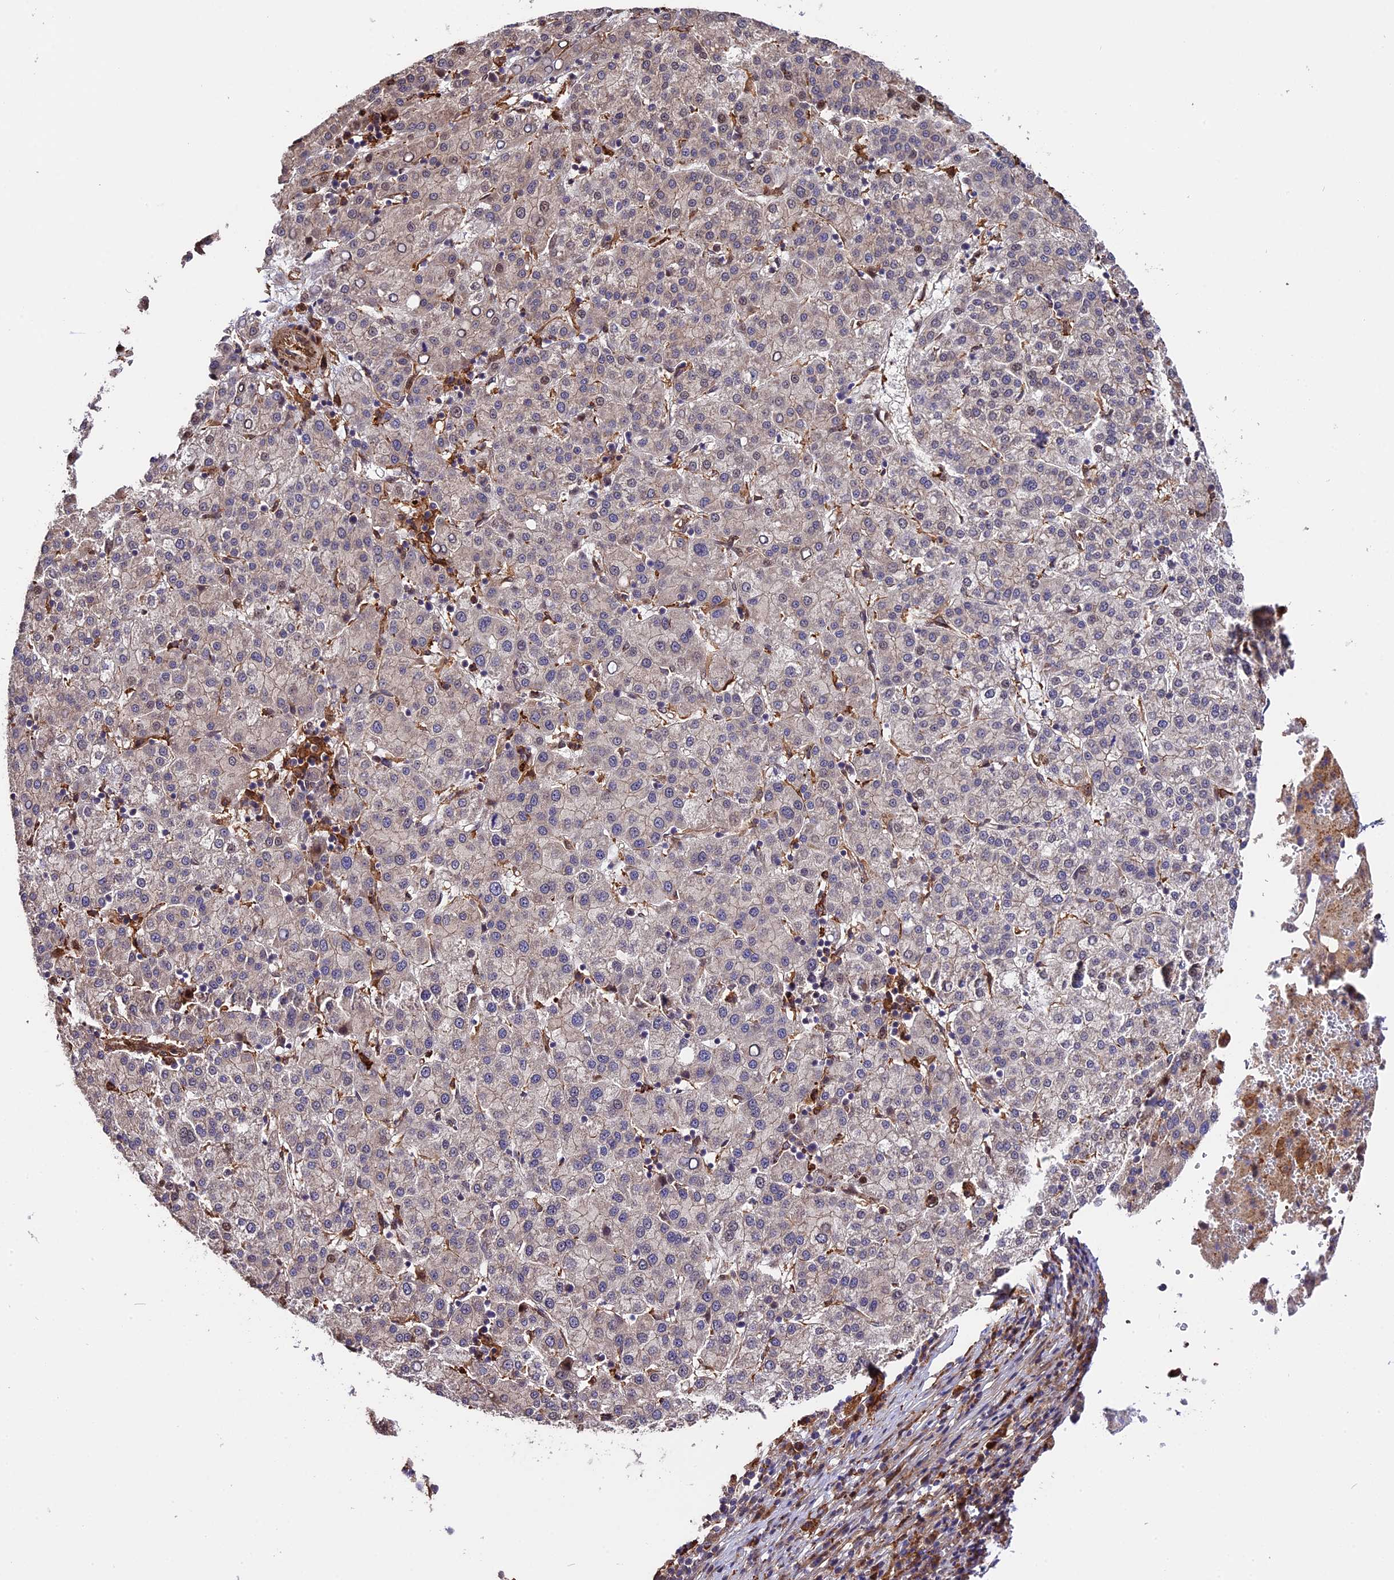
{"staining": {"intensity": "negative", "quantity": "none", "location": "none"}, "tissue": "liver cancer", "cell_type": "Tumor cells", "image_type": "cancer", "snomed": [{"axis": "morphology", "description": "Carcinoma, Hepatocellular, NOS"}, {"axis": "topography", "description": "Liver"}], "caption": "Tumor cells are negative for protein expression in human liver cancer (hepatocellular carcinoma).", "gene": "HERPUD1", "patient": {"sex": "female", "age": 58}}